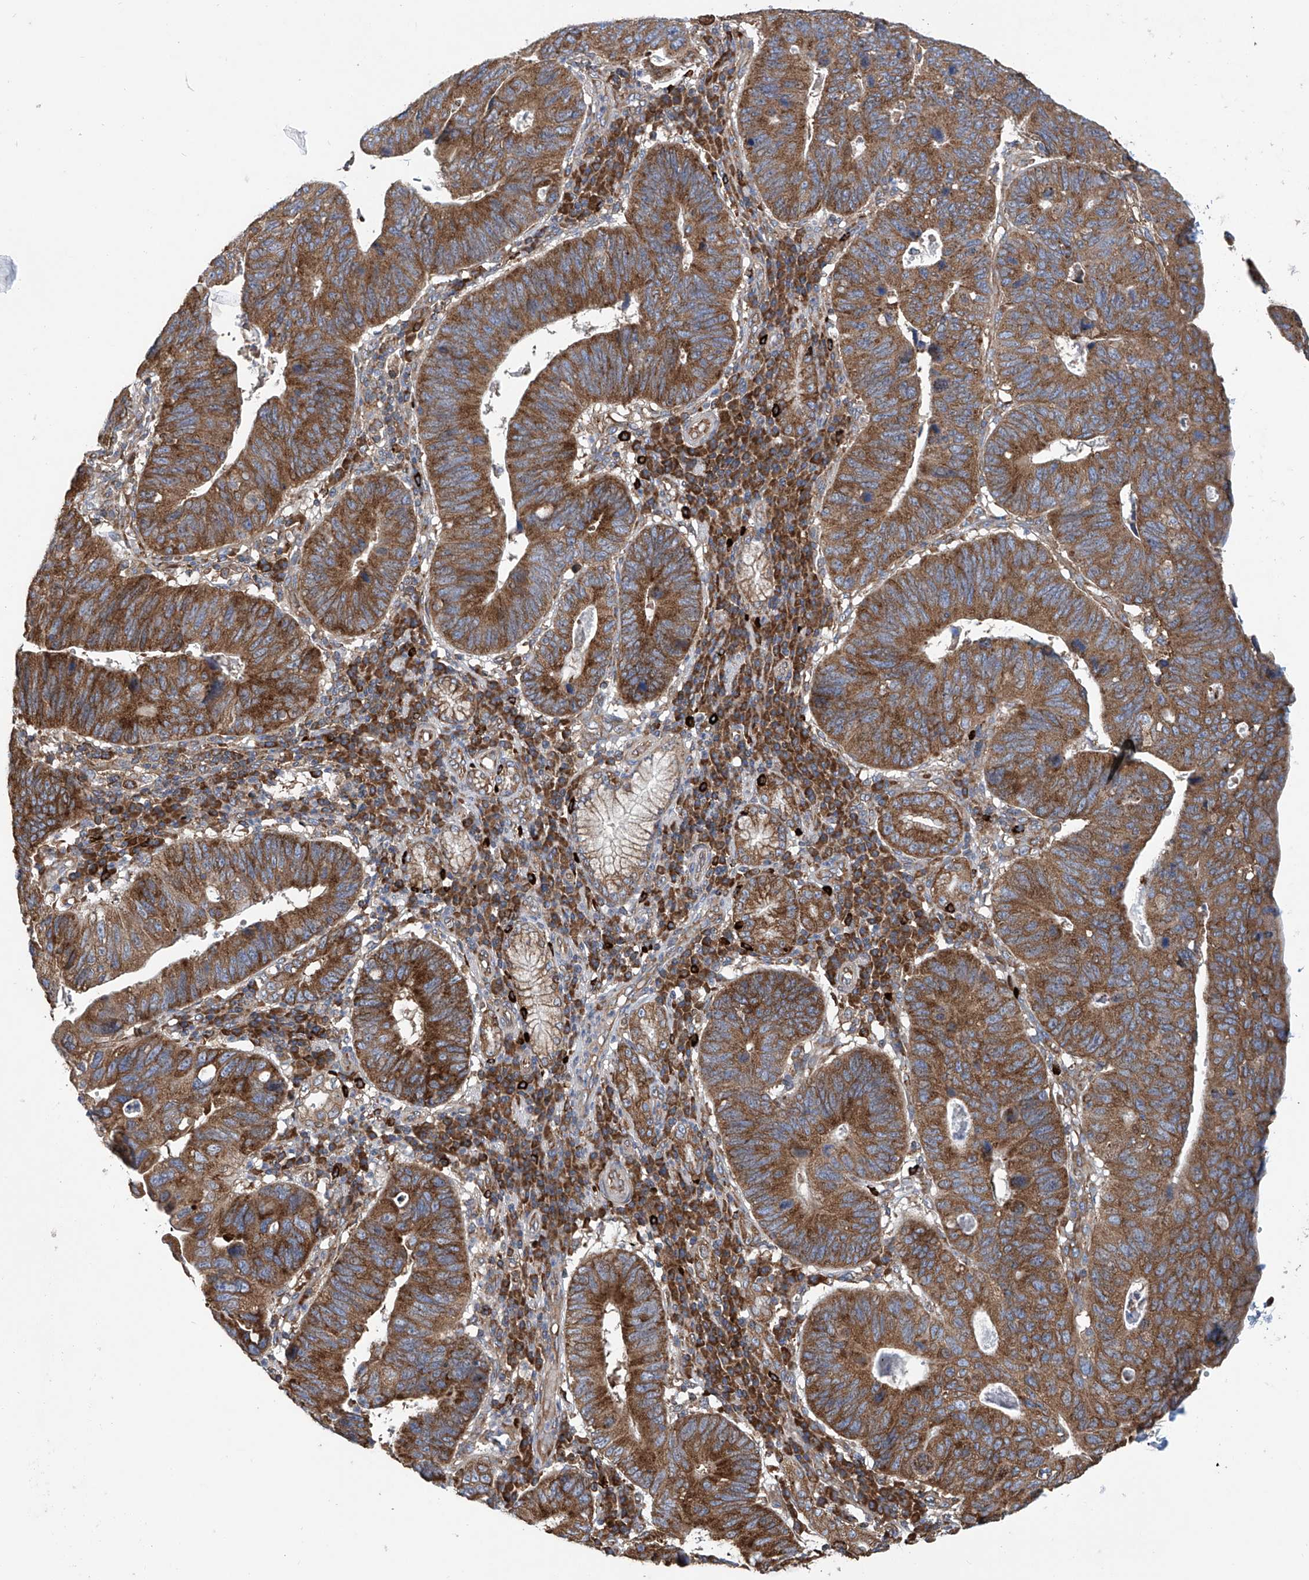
{"staining": {"intensity": "strong", "quantity": ">75%", "location": "cytoplasmic/membranous"}, "tissue": "stomach cancer", "cell_type": "Tumor cells", "image_type": "cancer", "snomed": [{"axis": "morphology", "description": "Adenocarcinoma, NOS"}, {"axis": "topography", "description": "Stomach"}], "caption": "There is high levels of strong cytoplasmic/membranous positivity in tumor cells of stomach cancer, as demonstrated by immunohistochemical staining (brown color).", "gene": "SENP2", "patient": {"sex": "male", "age": 59}}